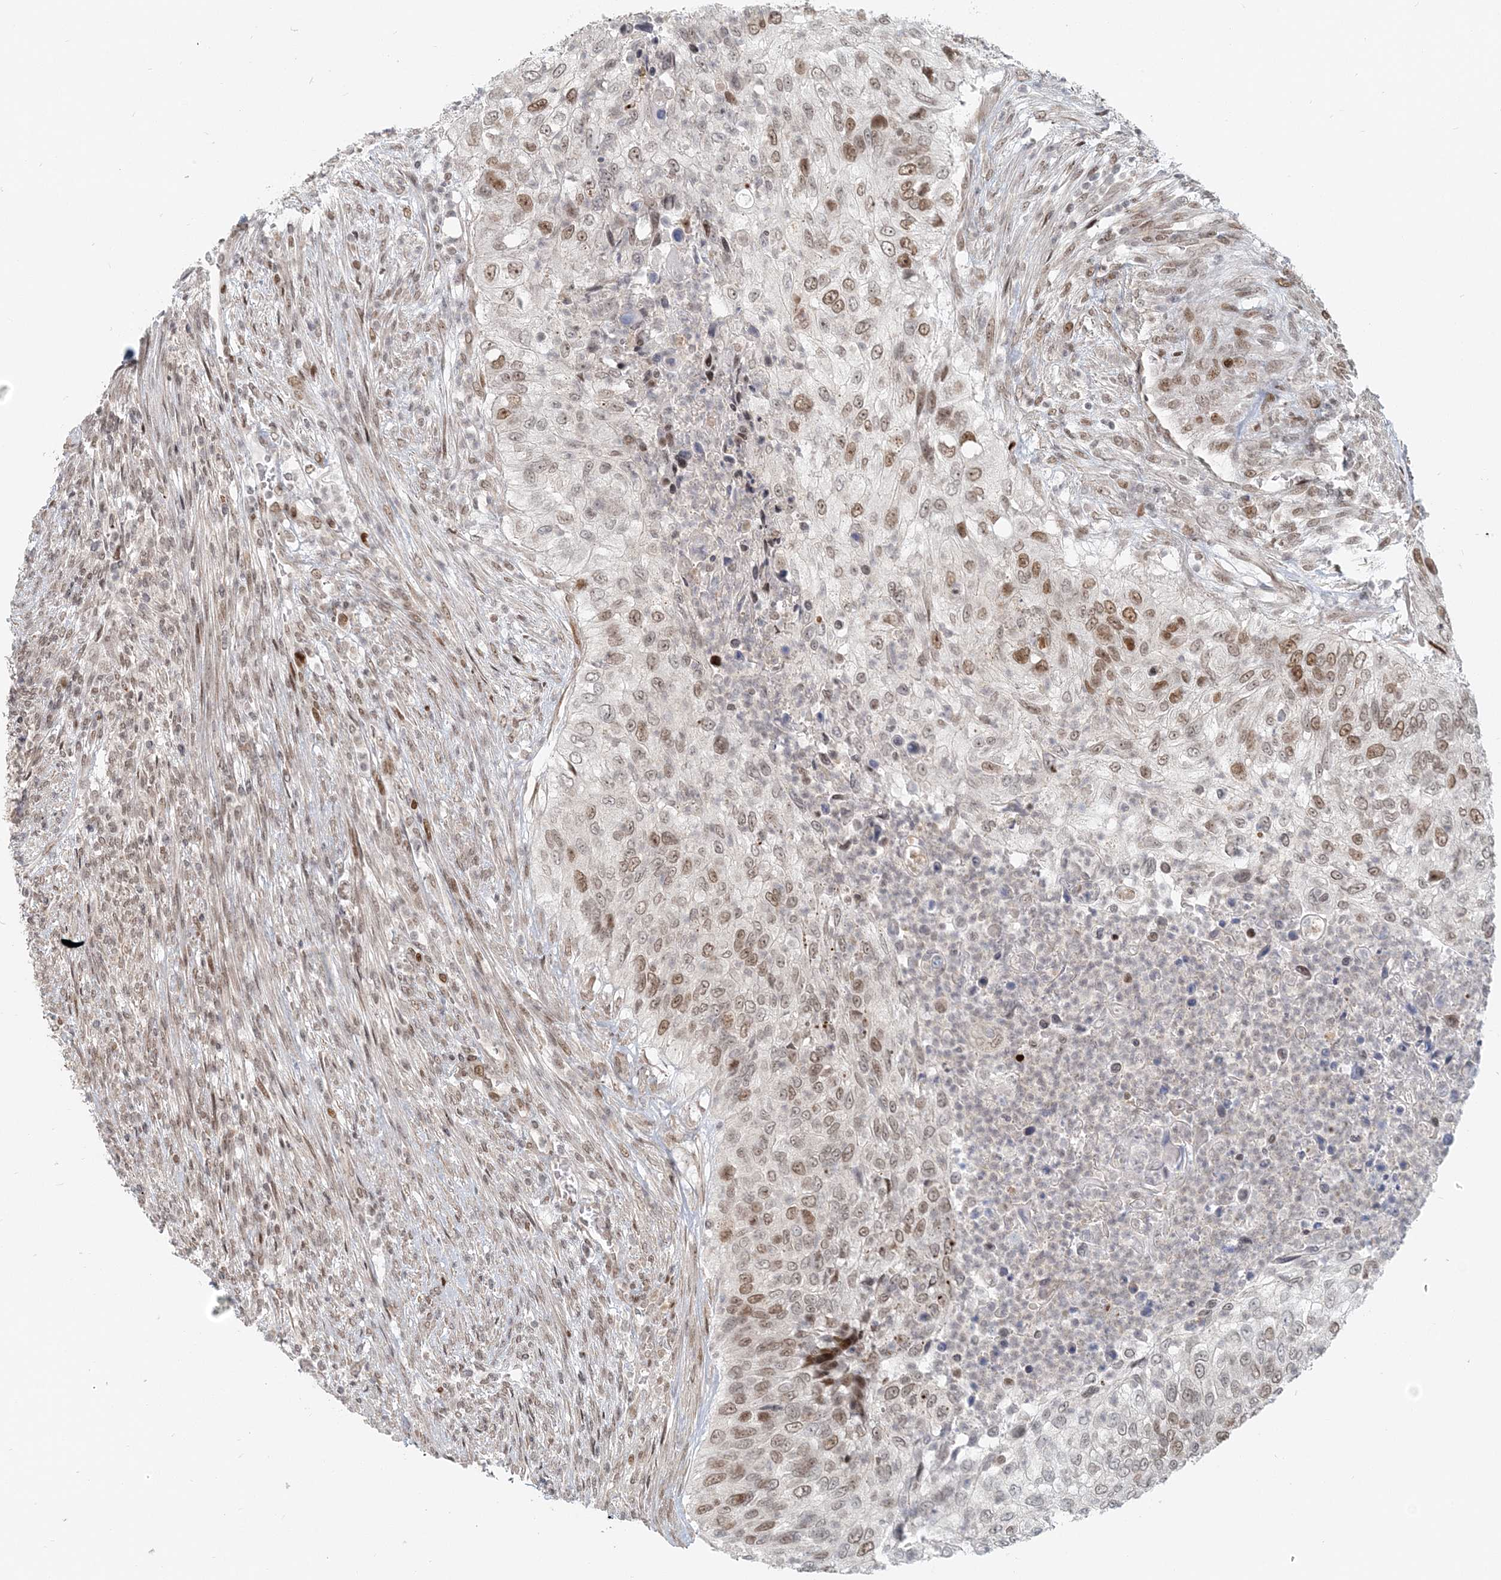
{"staining": {"intensity": "moderate", "quantity": ">75%", "location": "nuclear"}, "tissue": "urothelial cancer", "cell_type": "Tumor cells", "image_type": "cancer", "snomed": [{"axis": "morphology", "description": "Urothelial carcinoma, High grade"}, {"axis": "topography", "description": "Urinary bladder"}], "caption": "This micrograph displays immunohistochemistry (IHC) staining of urothelial carcinoma (high-grade), with medium moderate nuclear expression in about >75% of tumor cells.", "gene": "BAZ1B", "patient": {"sex": "female", "age": 60}}